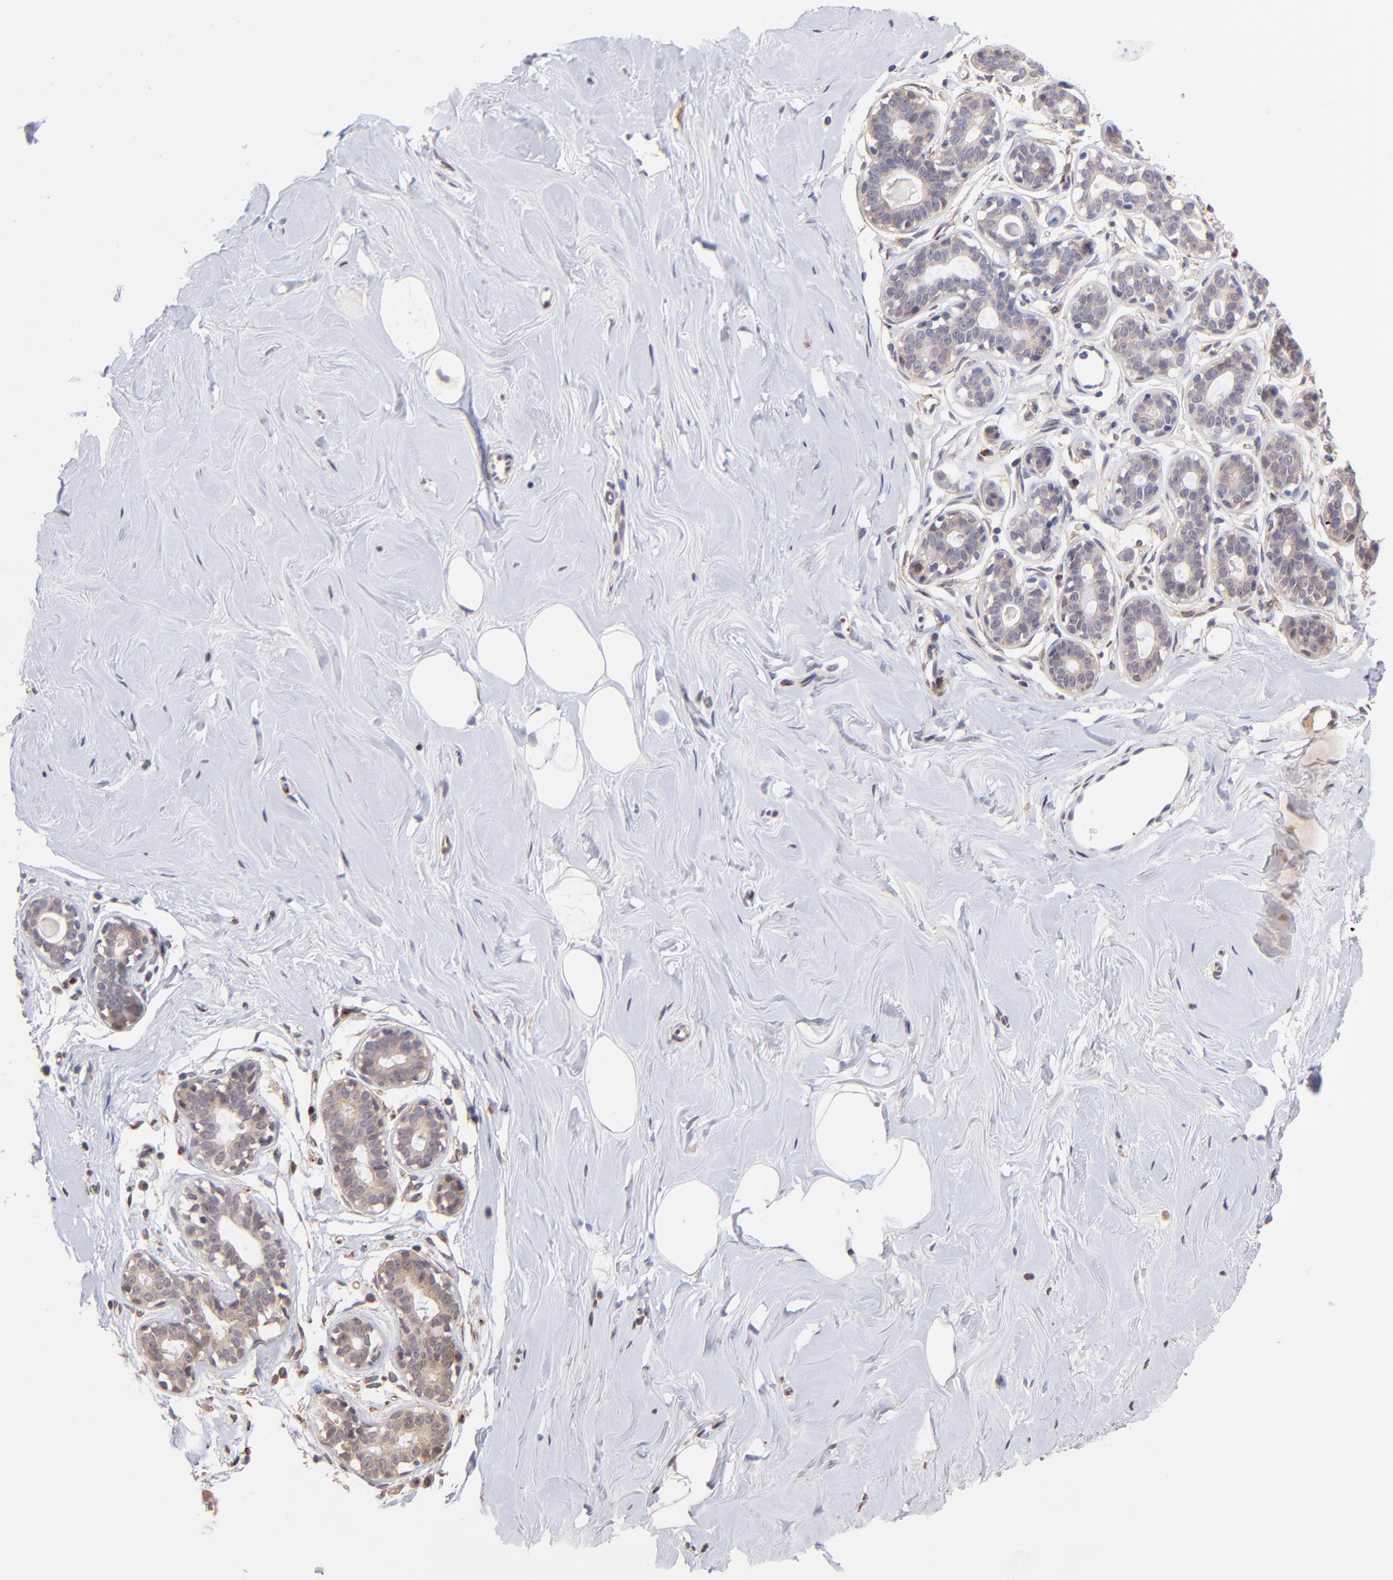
{"staining": {"intensity": "negative", "quantity": "none", "location": "none"}, "tissue": "breast", "cell_type": "Adipocytes", "image_type": "normal", "snomed": [{"axis": "morphology", "description": "Normal tissue, NOS"}, {"axis": "topography", "description": "Breast"}], "caption": "Immunohistochemistry photomicrograph of unremarkable breast: breast stained with DAB (3,3'-diaminobenzidine) shows no significant protein positivity in adipocytes. (DAB immunohistochemistry visualized using brightfield microscopy, high magnification).", "gene": "SPARC", "patient": {"sex": "female", "age": 23}}